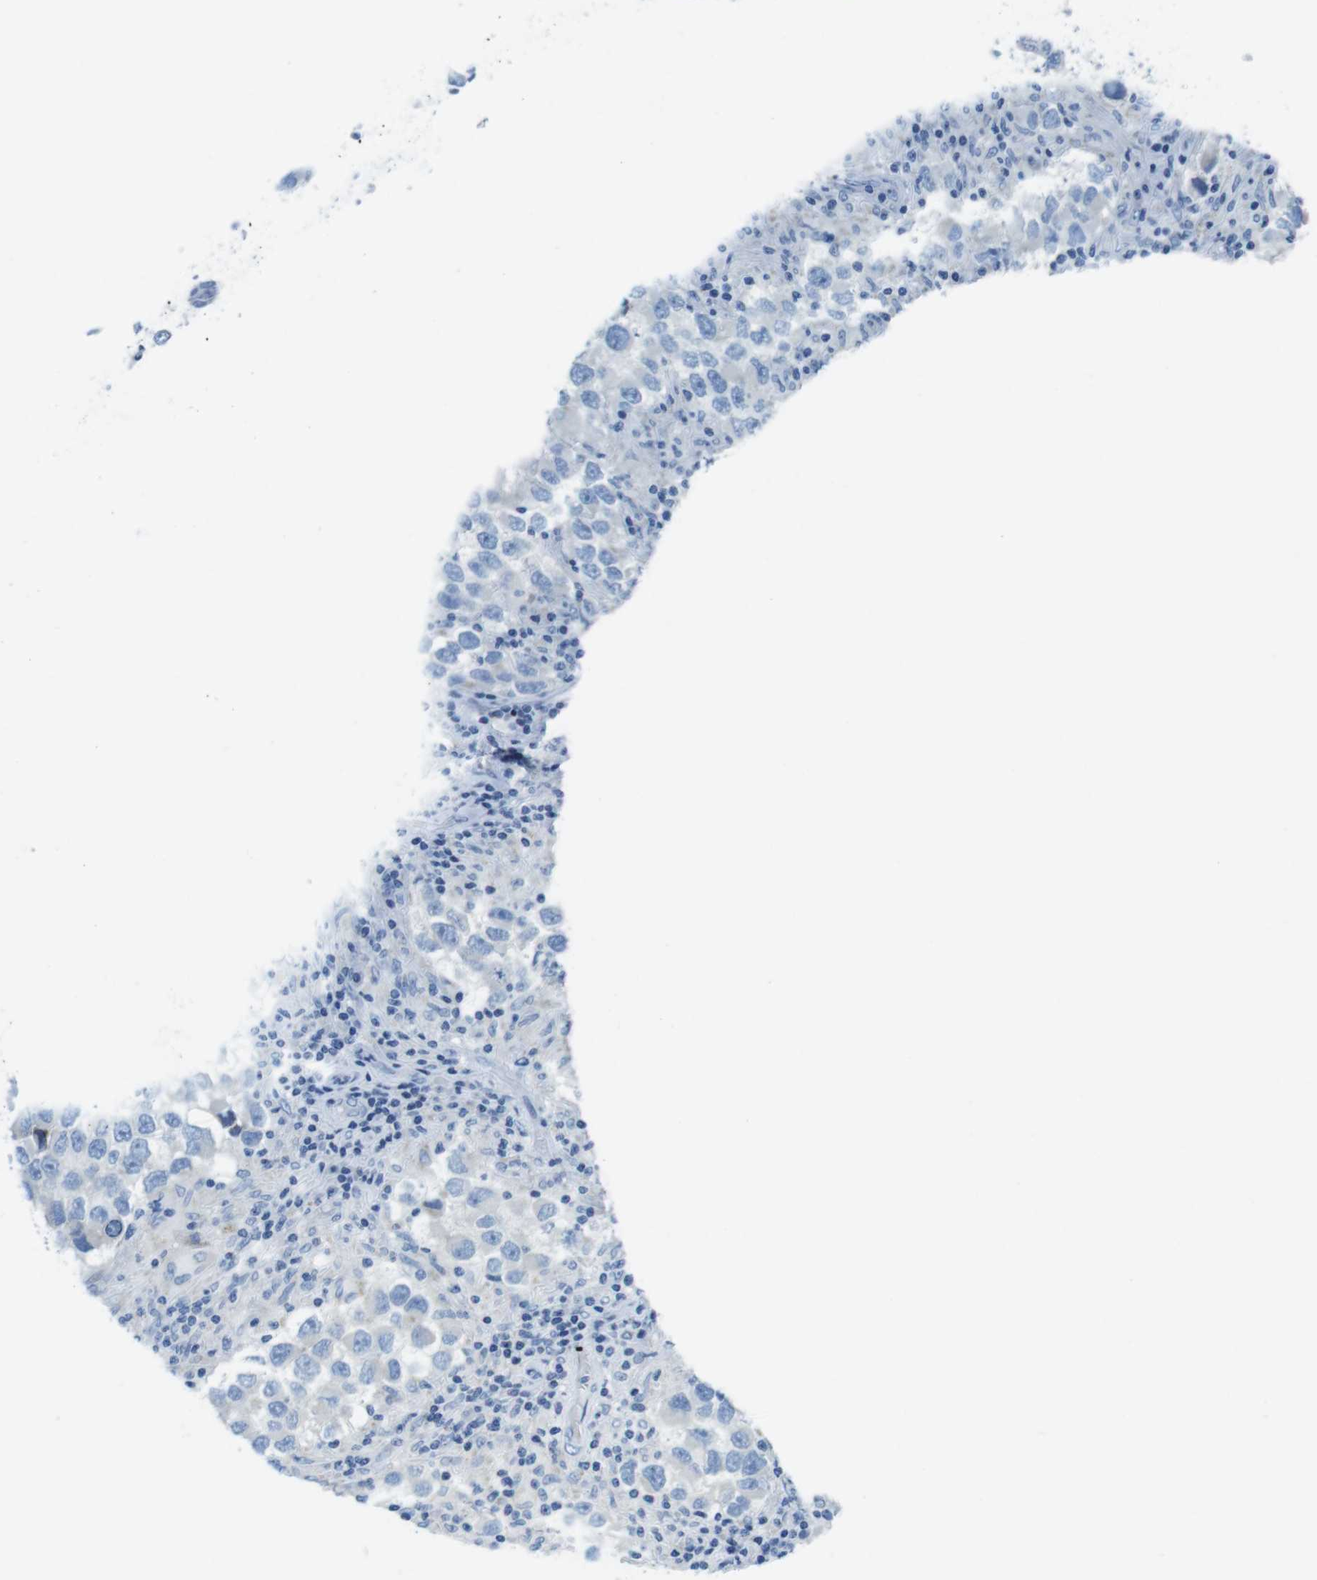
{"staining": {"intensity": "negative", "quantity": "none", "location": "none"}, "tissue": "testis cancer", "cell_type": "Tumor cells", "image_type": "cancer", "snomed": [{"axis": "morphology", "description": "Carcinoma, Embryonal, NOS"}, {"axis": "topography", "description": "Testis"}], "caption": "High magnification brightfield microscopy of embryonal carcinoma (testis) stained with DAB (3,3'-diaminobenzidine) (brown) and counterstained with hematoxylin (blue): tumor cells show no significant positivity.", "gene": "ASIC5", "patient": {"sex": "male", "age": 21}}